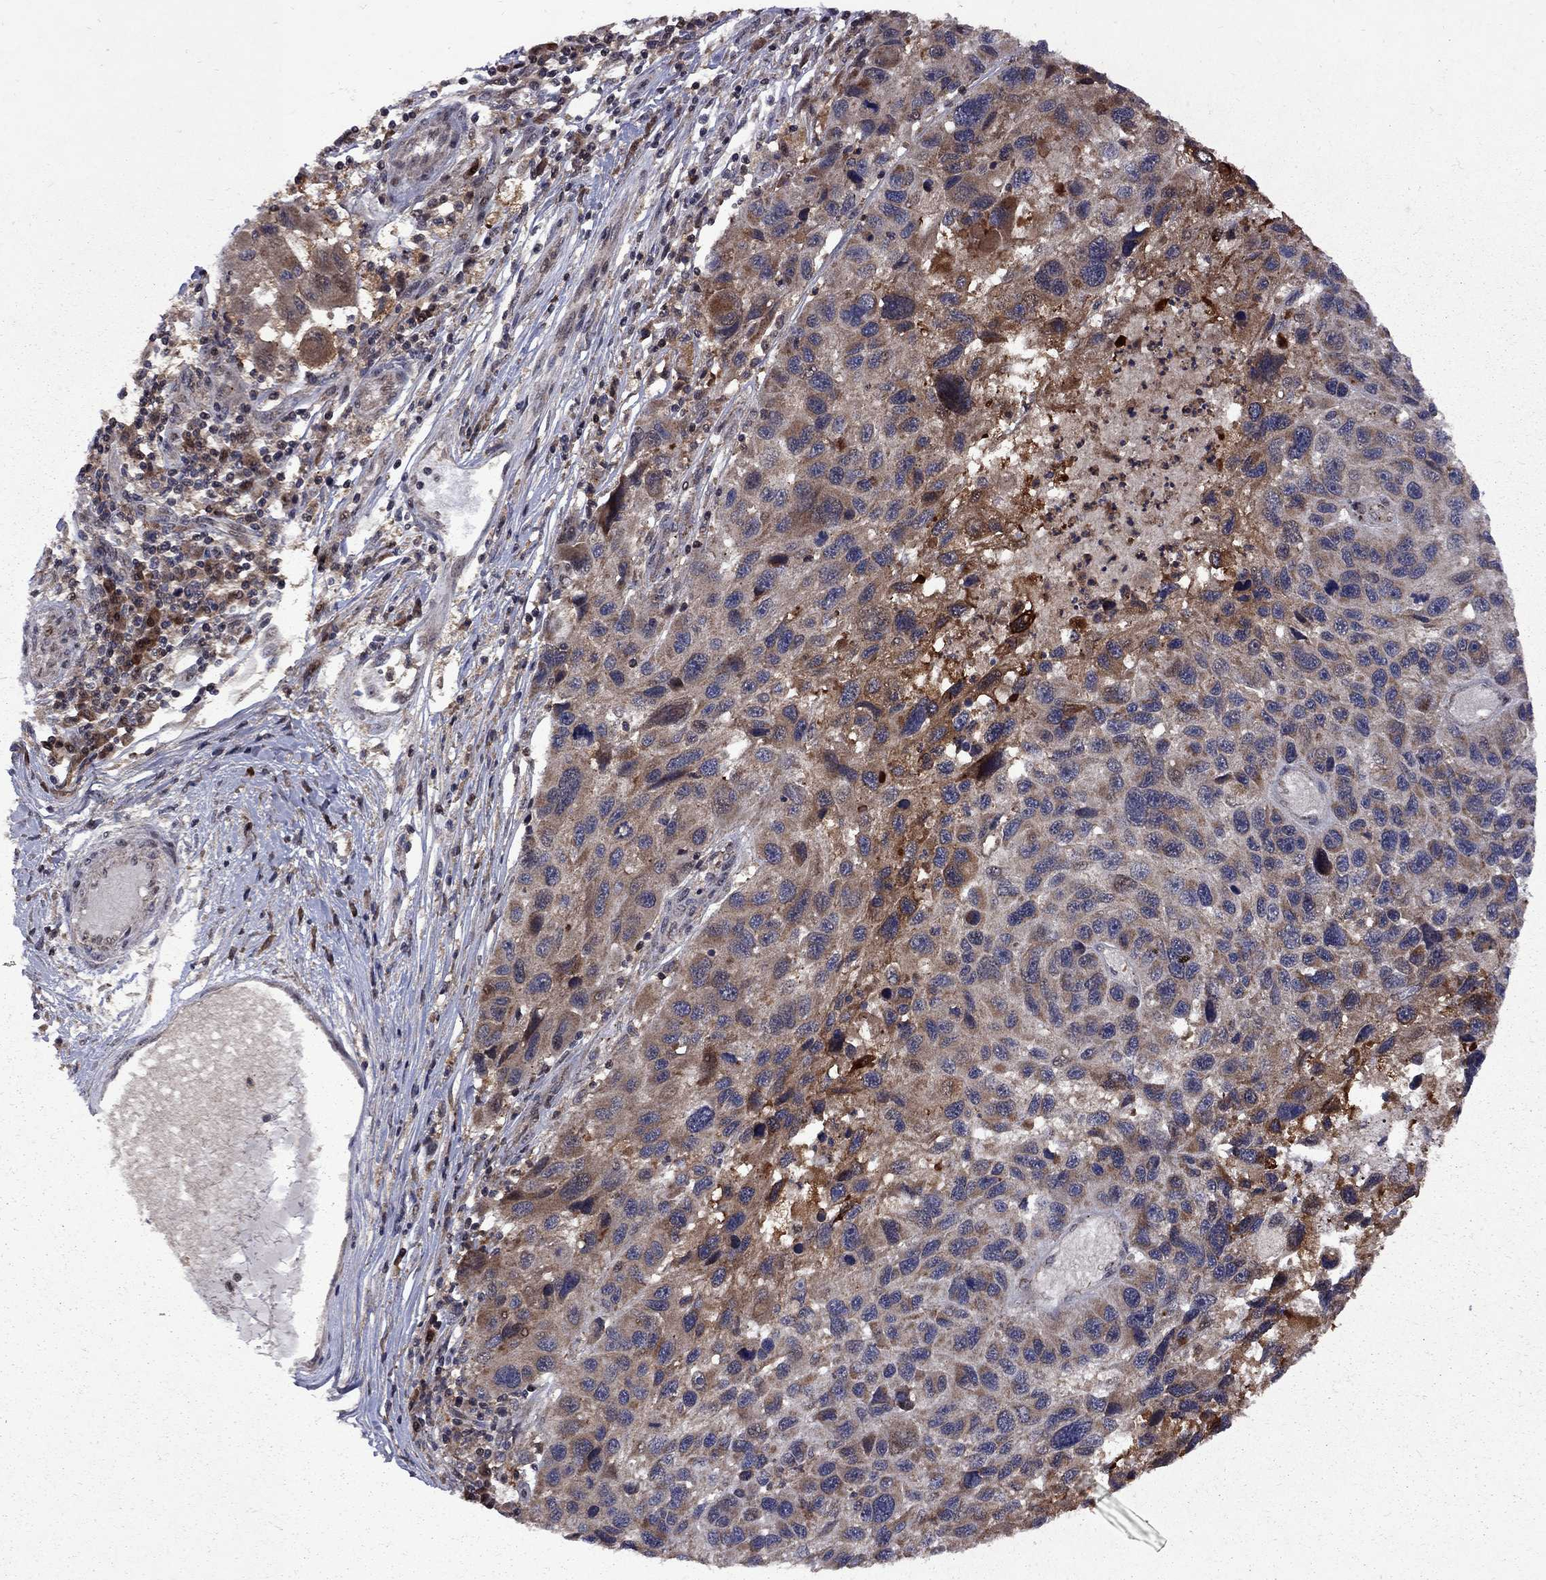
{"staining": {"intensity": "strong", "quantity": "<25%", "location": "cytoplasmic/membranous"}, "tissue": "melanoma", "cell_type": "Tumor cells", "image_type": "cancer", "snomed": [{"axis": "morphology", "description": "Malignant melanoma, NOS"}, {"axis": "topography", "description": "Skin"}], "caption": "Immunohistochemical staining of malignant melanoma shows medium levels of strong cytoplasmic/membranous protein expression in approximately <25% of tumor cells. (brown staining indicates protein expression, while blue staining denotes nuclei).", "gene": "IPP", "patient": {"sex": "male", "age": 53}}